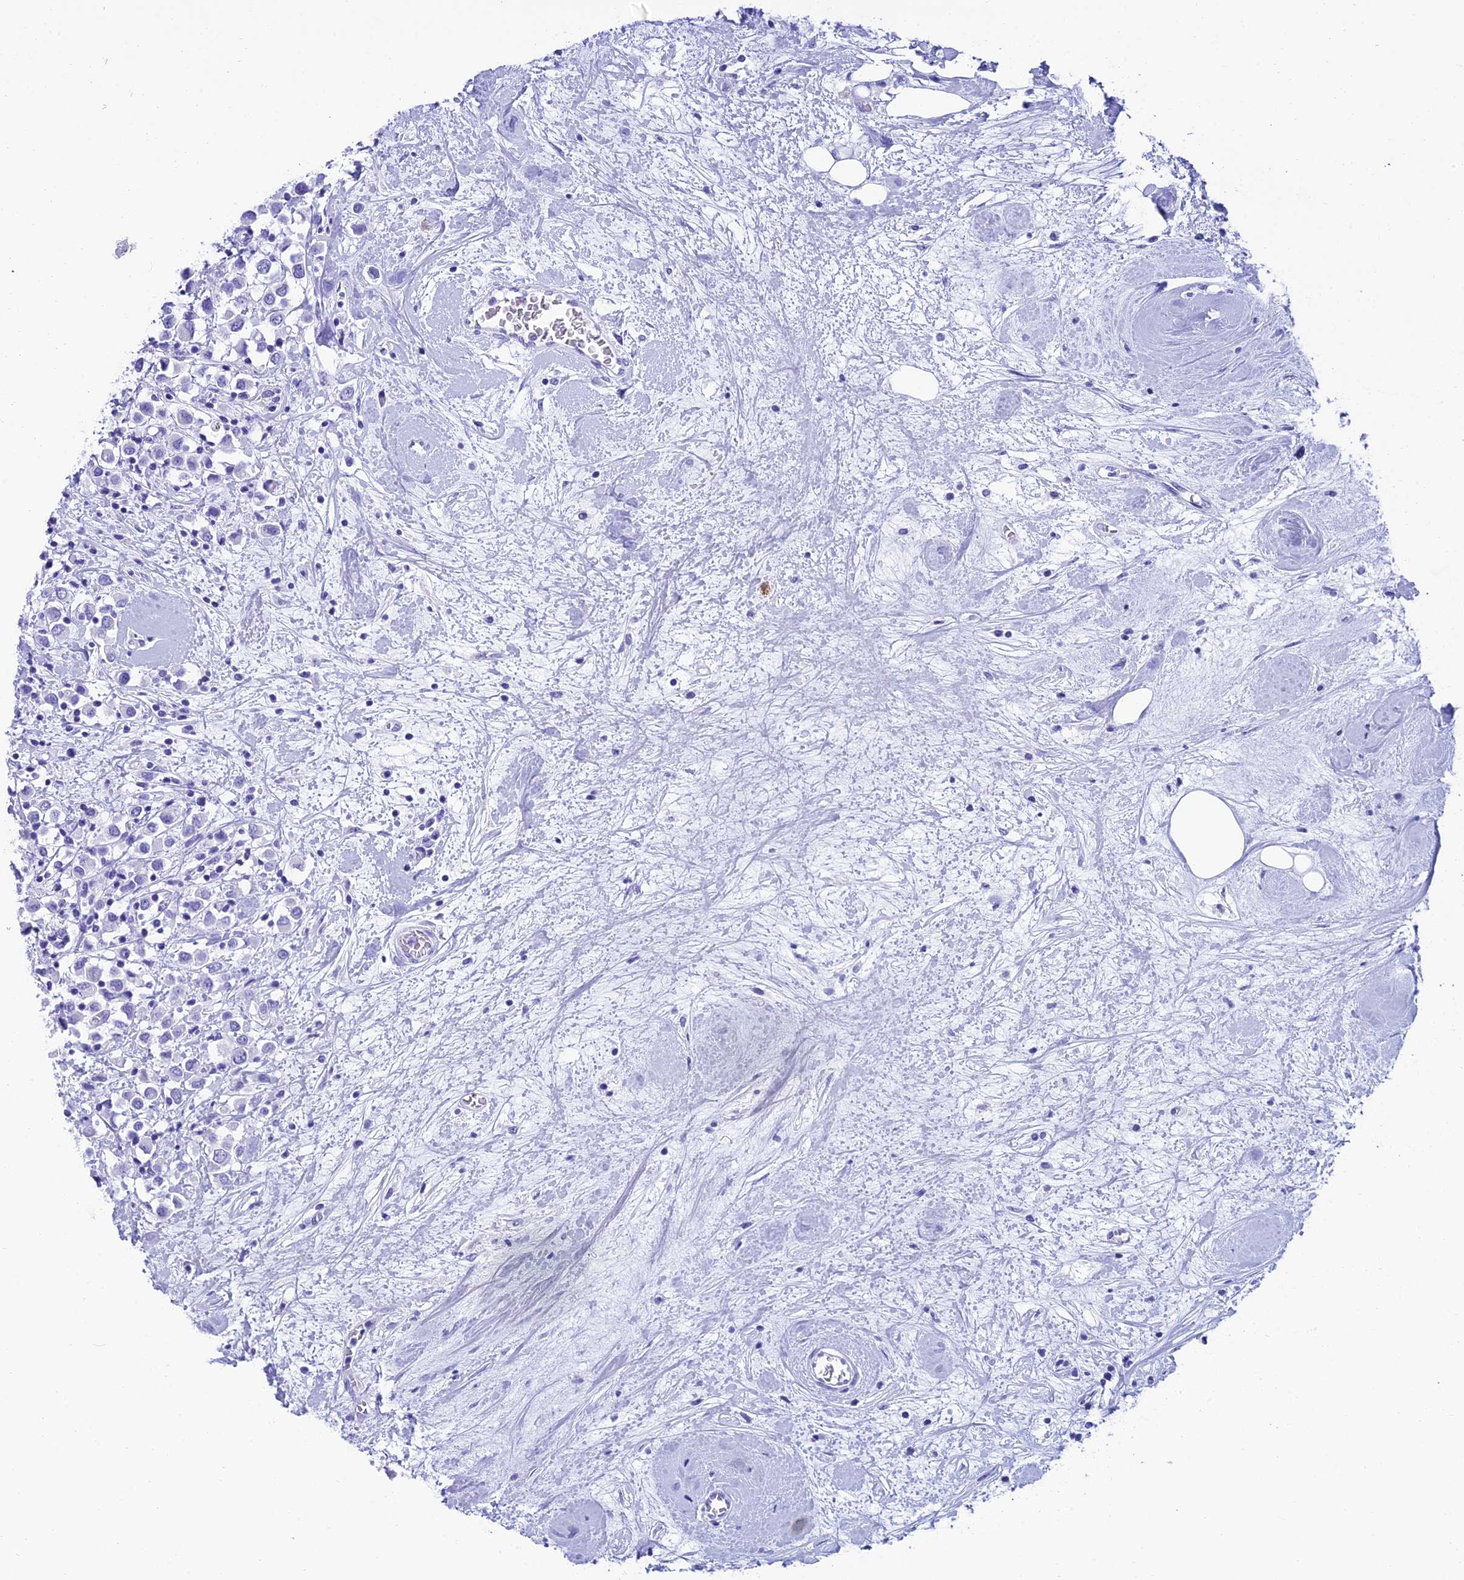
{"staining": {"intensity": "negative", "quantity": "none", "location": "none"}, "tissue": "breast cancer", "cell_type": "Tumor cells", "image_type": "cancer", "snomed": [{"axis": "morphology", "description": "Duct carcinoma"}, {"axis": "topography", "description": "Breast"}], "caption": "This is an IHC photomicrograph of human breast cancer. There is no positivity in tumor cells.", "gene": "REEP4", "patient": {"sex": "female", "age": 61}}